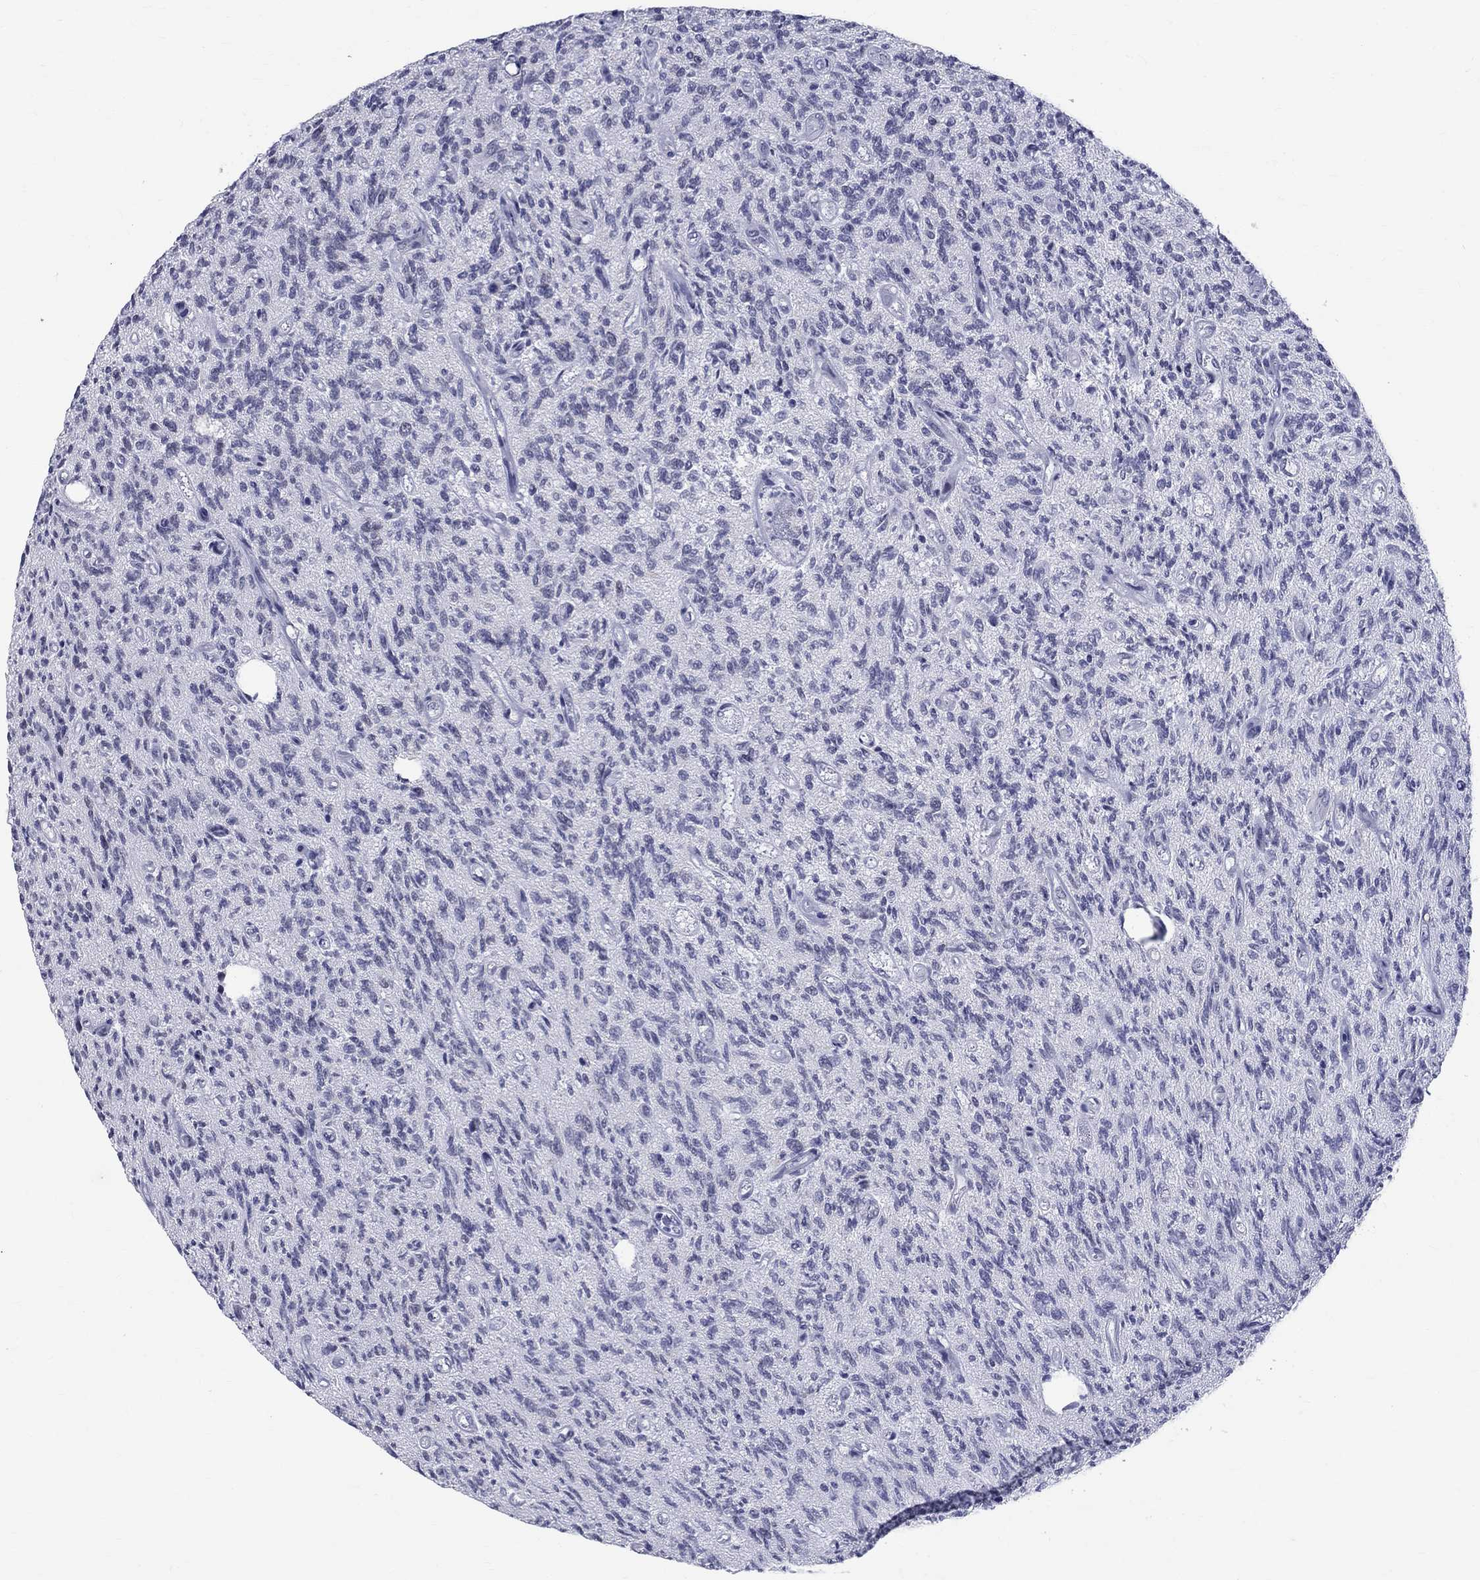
{"staining": {"intensity": "negative", "quantity": "none", "location": "none"}, "tissue": "glioma", "cell_type": "Tumor cells", "image_type": "cancer", "snomed": [{"axis": "morphology", "description": "Glioma, malignant, High grade"}, {"axis": "topography", "description": "Brain"}], "caption": "Tumor cells are negative for brown protein staining in malignant high-grade glioma. (DAB (3,3'-diaminobenzidine) IHC with hematoxylin counter stain).", "gene": "CEP43", "patient": {"sex": "male", "age": 64}}